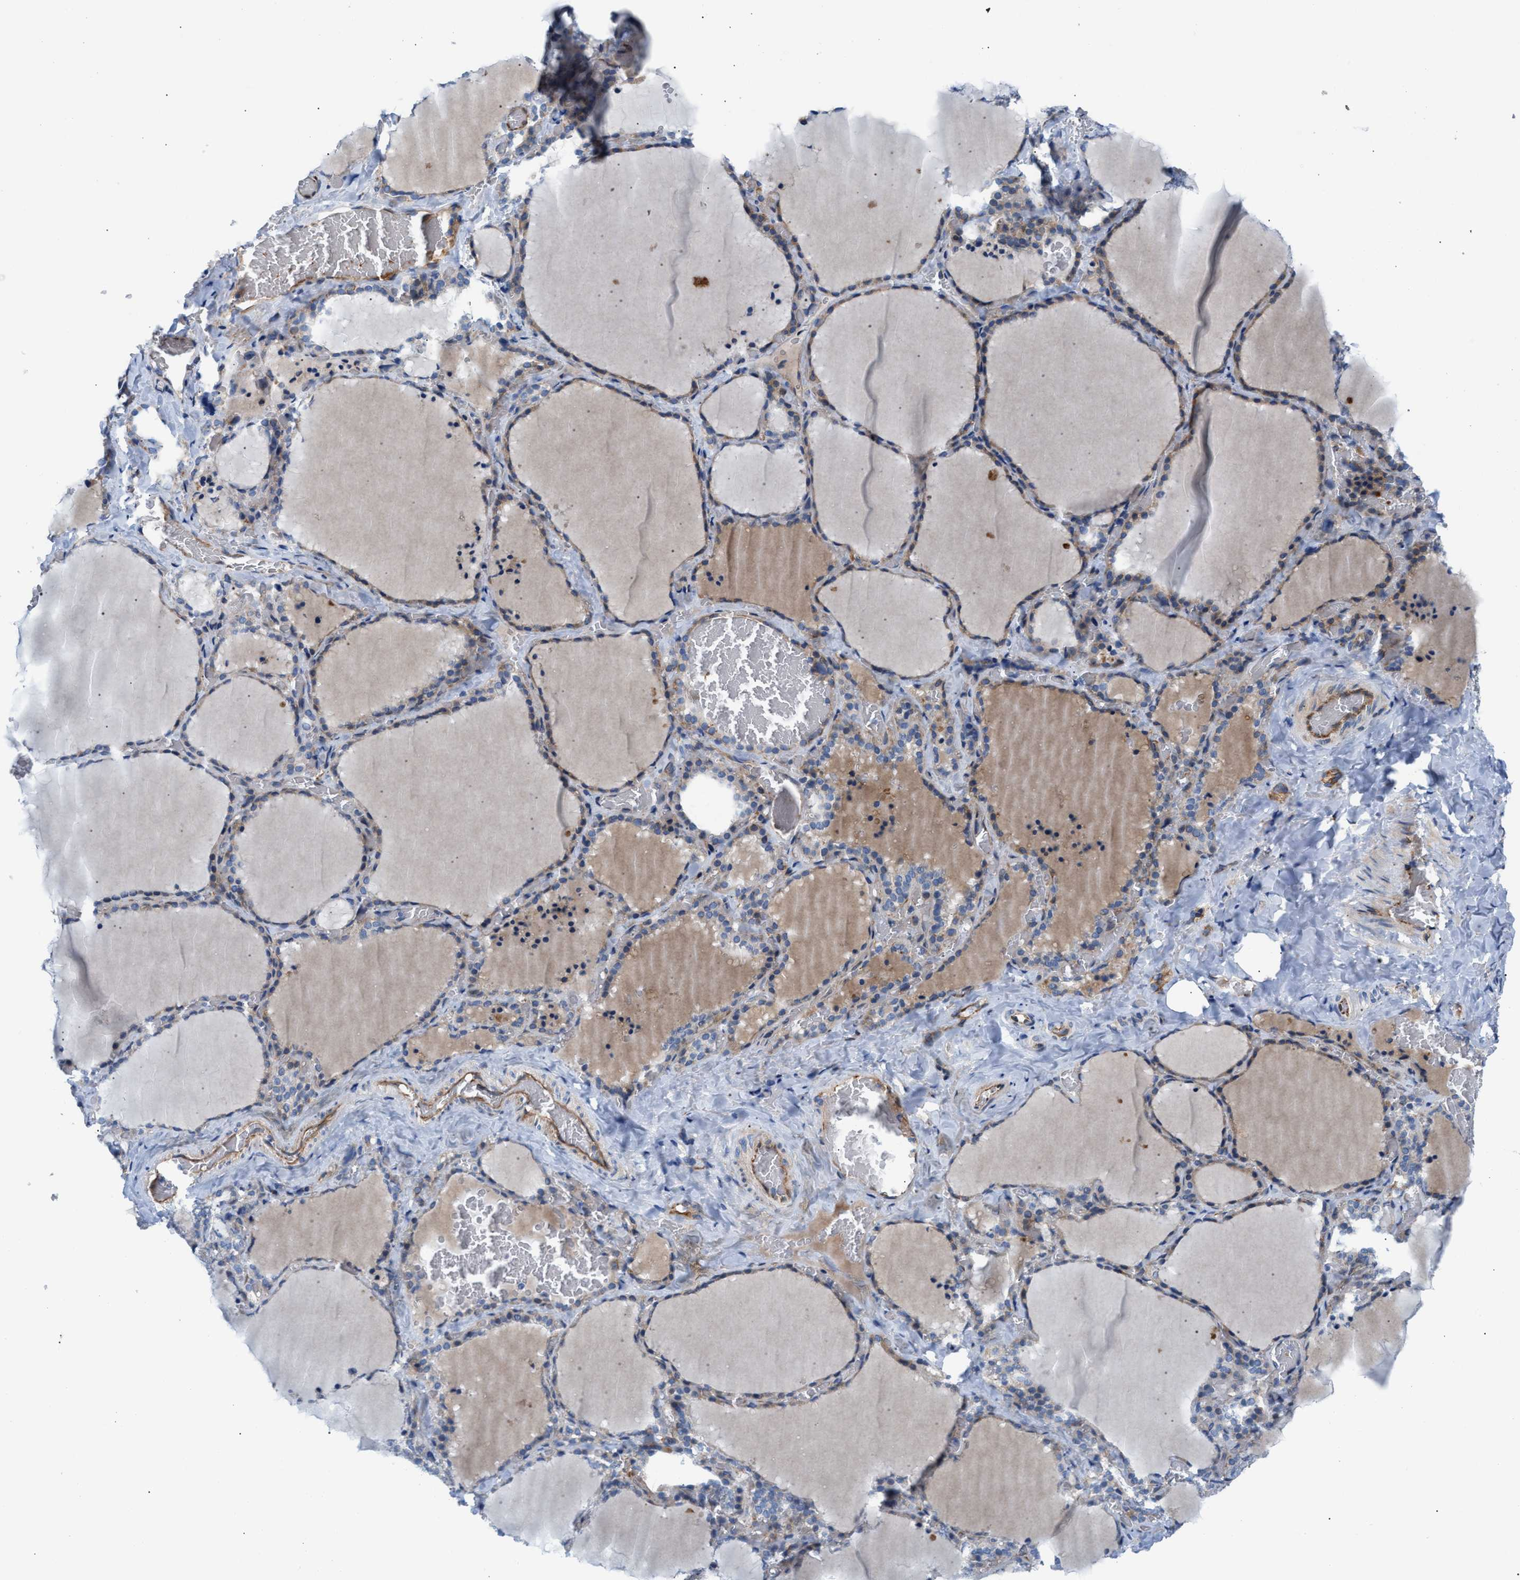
{"staining": {"intensity": "negative", "quantity": "none", "location": "none"}, "tissue": "thyroid gland", "cell_type": "Glandular cells", "image_type": "normal", "snomed": [{"axis": "morphology", "description": "Normal tissue, NOS"}, {"axis": "topography", "description": "Thyroid gland"}], "caption": "Human thyroid gland stained for a protein using immunohistochemistry (IHC) reveals no staining in glandular cells.", "gene": "TFPI", "patient": {"sex": "female", "age": 22}}